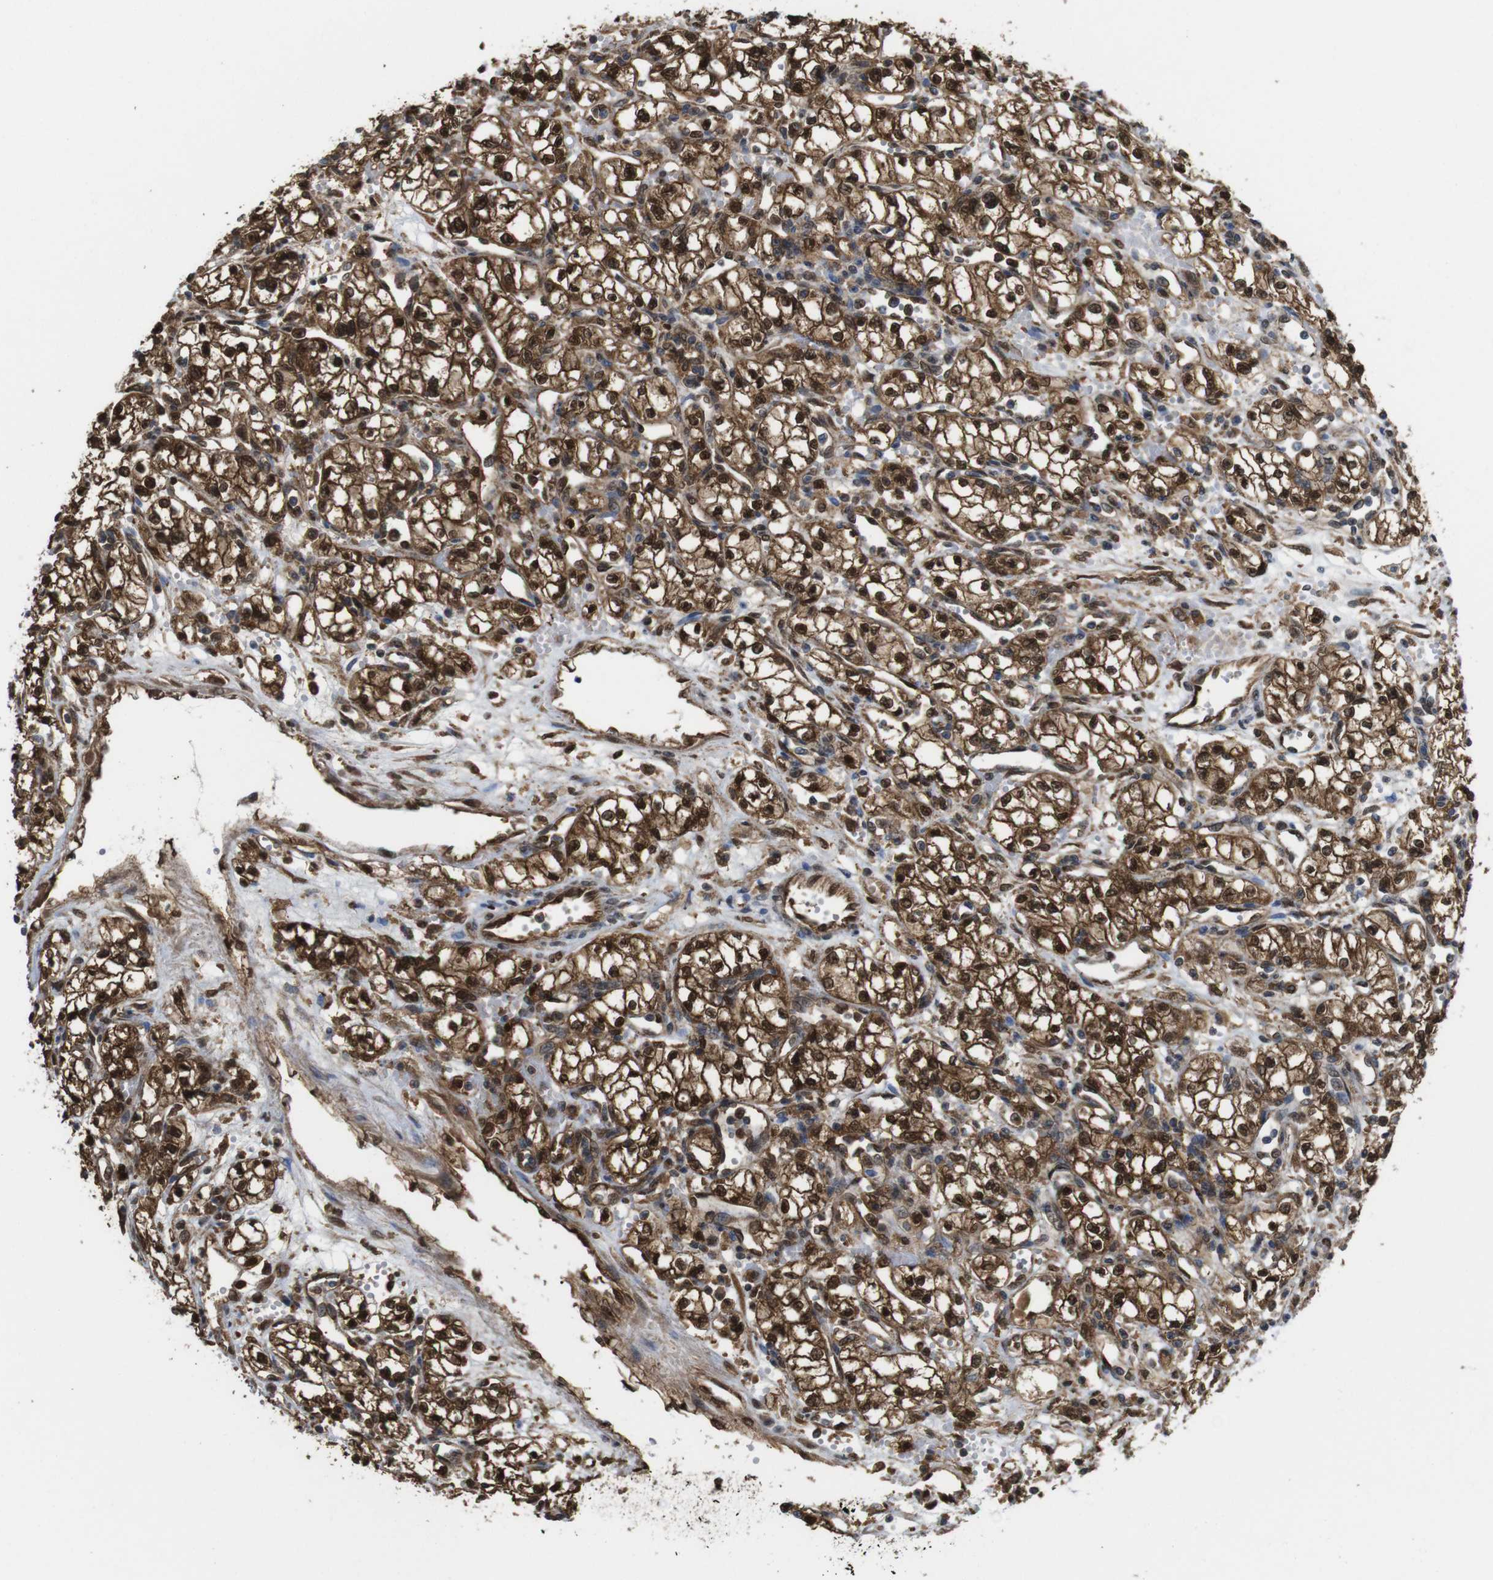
{"staining": {"intensity": "strong", "quantity": ">75%", "location": "cytoplasmic/membranous,nuclear"}, "tissue": "renal cancer", "cell_type": "Tumor cells", "image_type": "cancer", "snomed": [{"axis": "morphology", "description": "Normal tissue, NOS"}, {"axis": "morphology", "description": "Adenocarcinoma, NOS"}, {"axis": "topography", "description": "Kidney"}], "caption": "Immunohistochemical staining of human renal cancer exhibits high levels of strong cytoplasmic/membranous and nuclear protein staining in approximately >75% of tumor cells.", "gene": "YWHAG", "patient": {"sex": "male", "age": 59}}